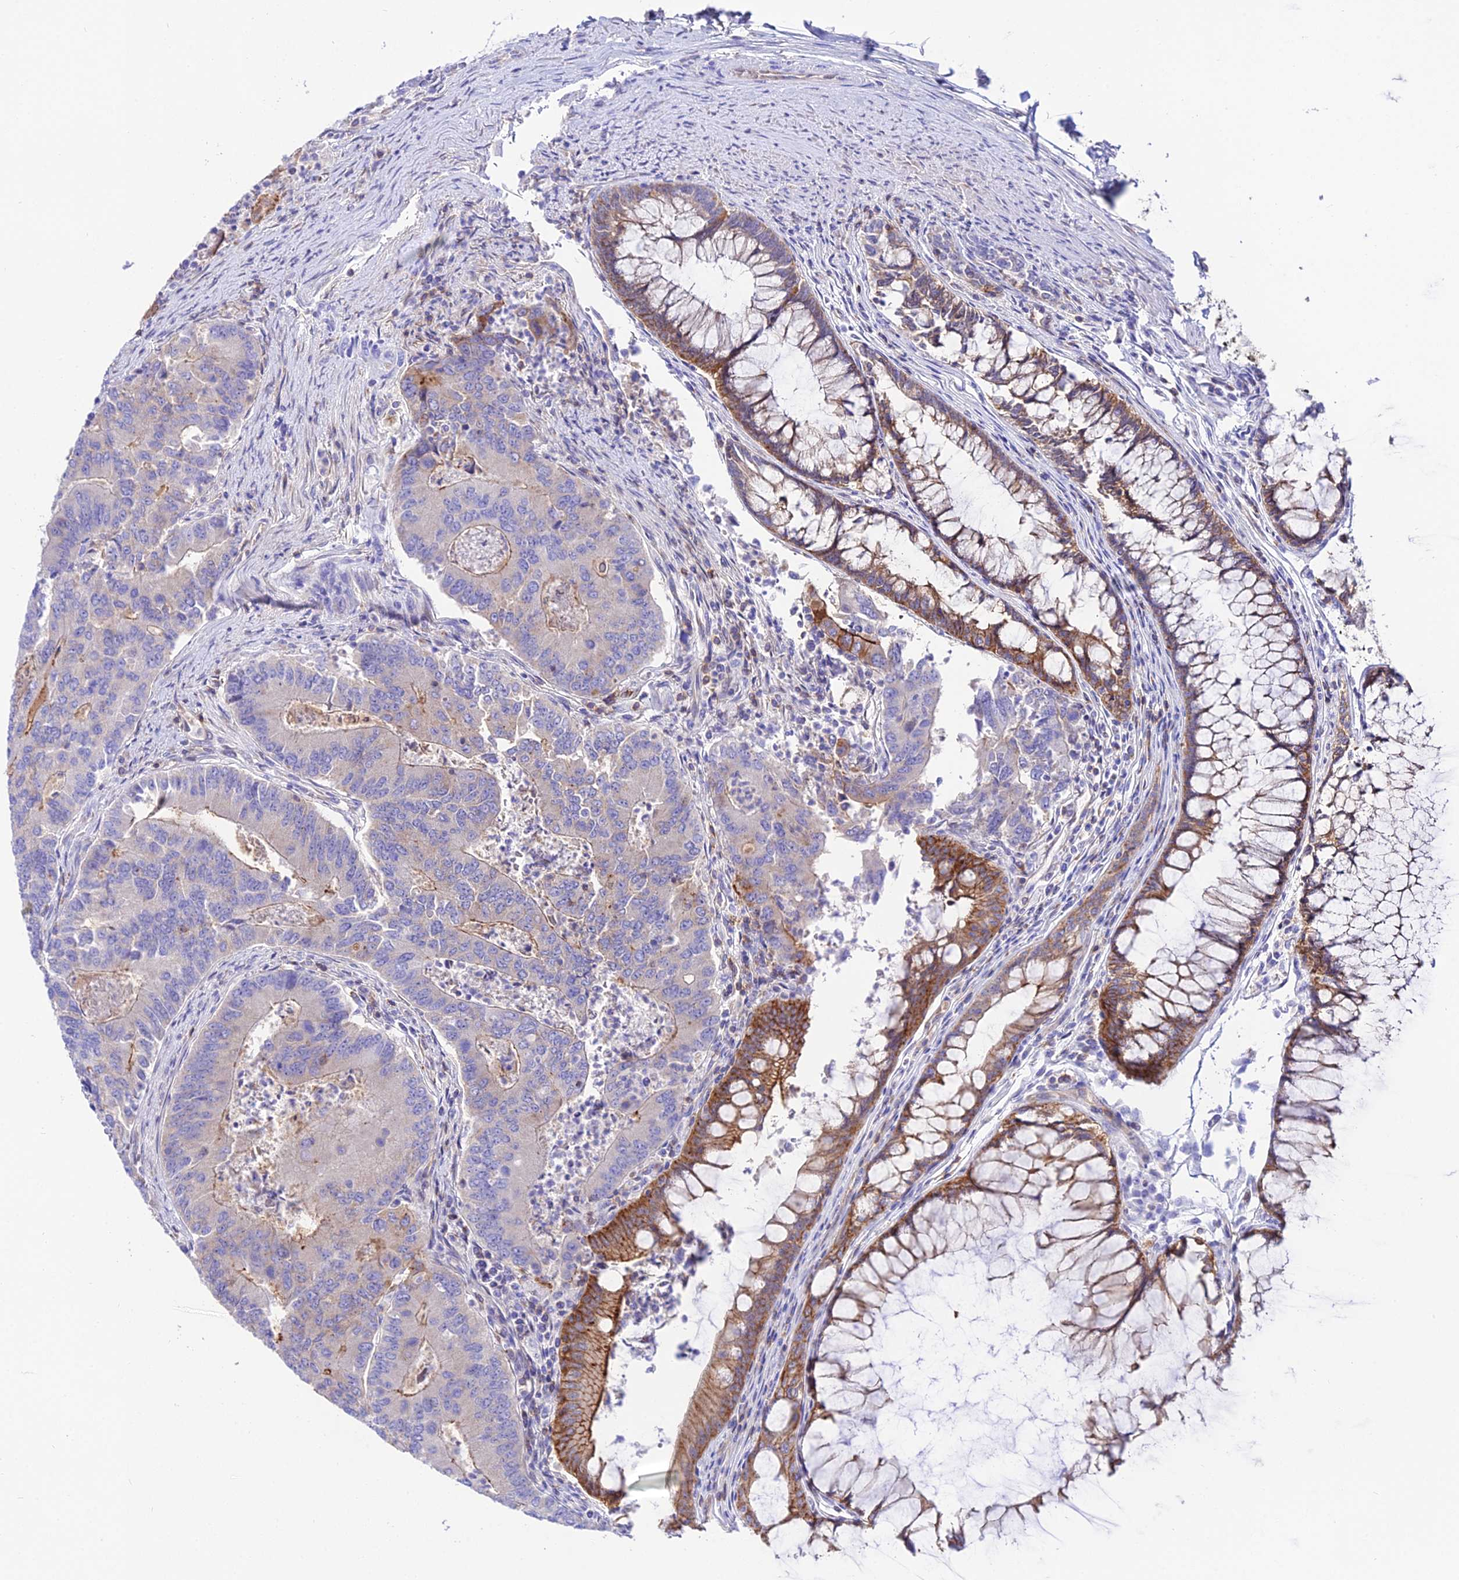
{"staining": {"intensity": "weak", "quantity": "<25%", "location": "cytoplasmic/membranous"}, "tissue": "colorectal cancer", "cell_type": "Tumor cells", "image_type": "cancer", "snomed": [{"axis": "morphology", "description": "Adenocarcinoma, NOS"}, {"axis": "topography", "description": "Colon"}], "caption": "Immunohistochemistry image of colorectal cancer (adenocarcinoma) stained for a protein (brown), which exhibits no expression in tumor cells.", "gene": "S100A16", "patient": {"sex": "female", "age": 67}}